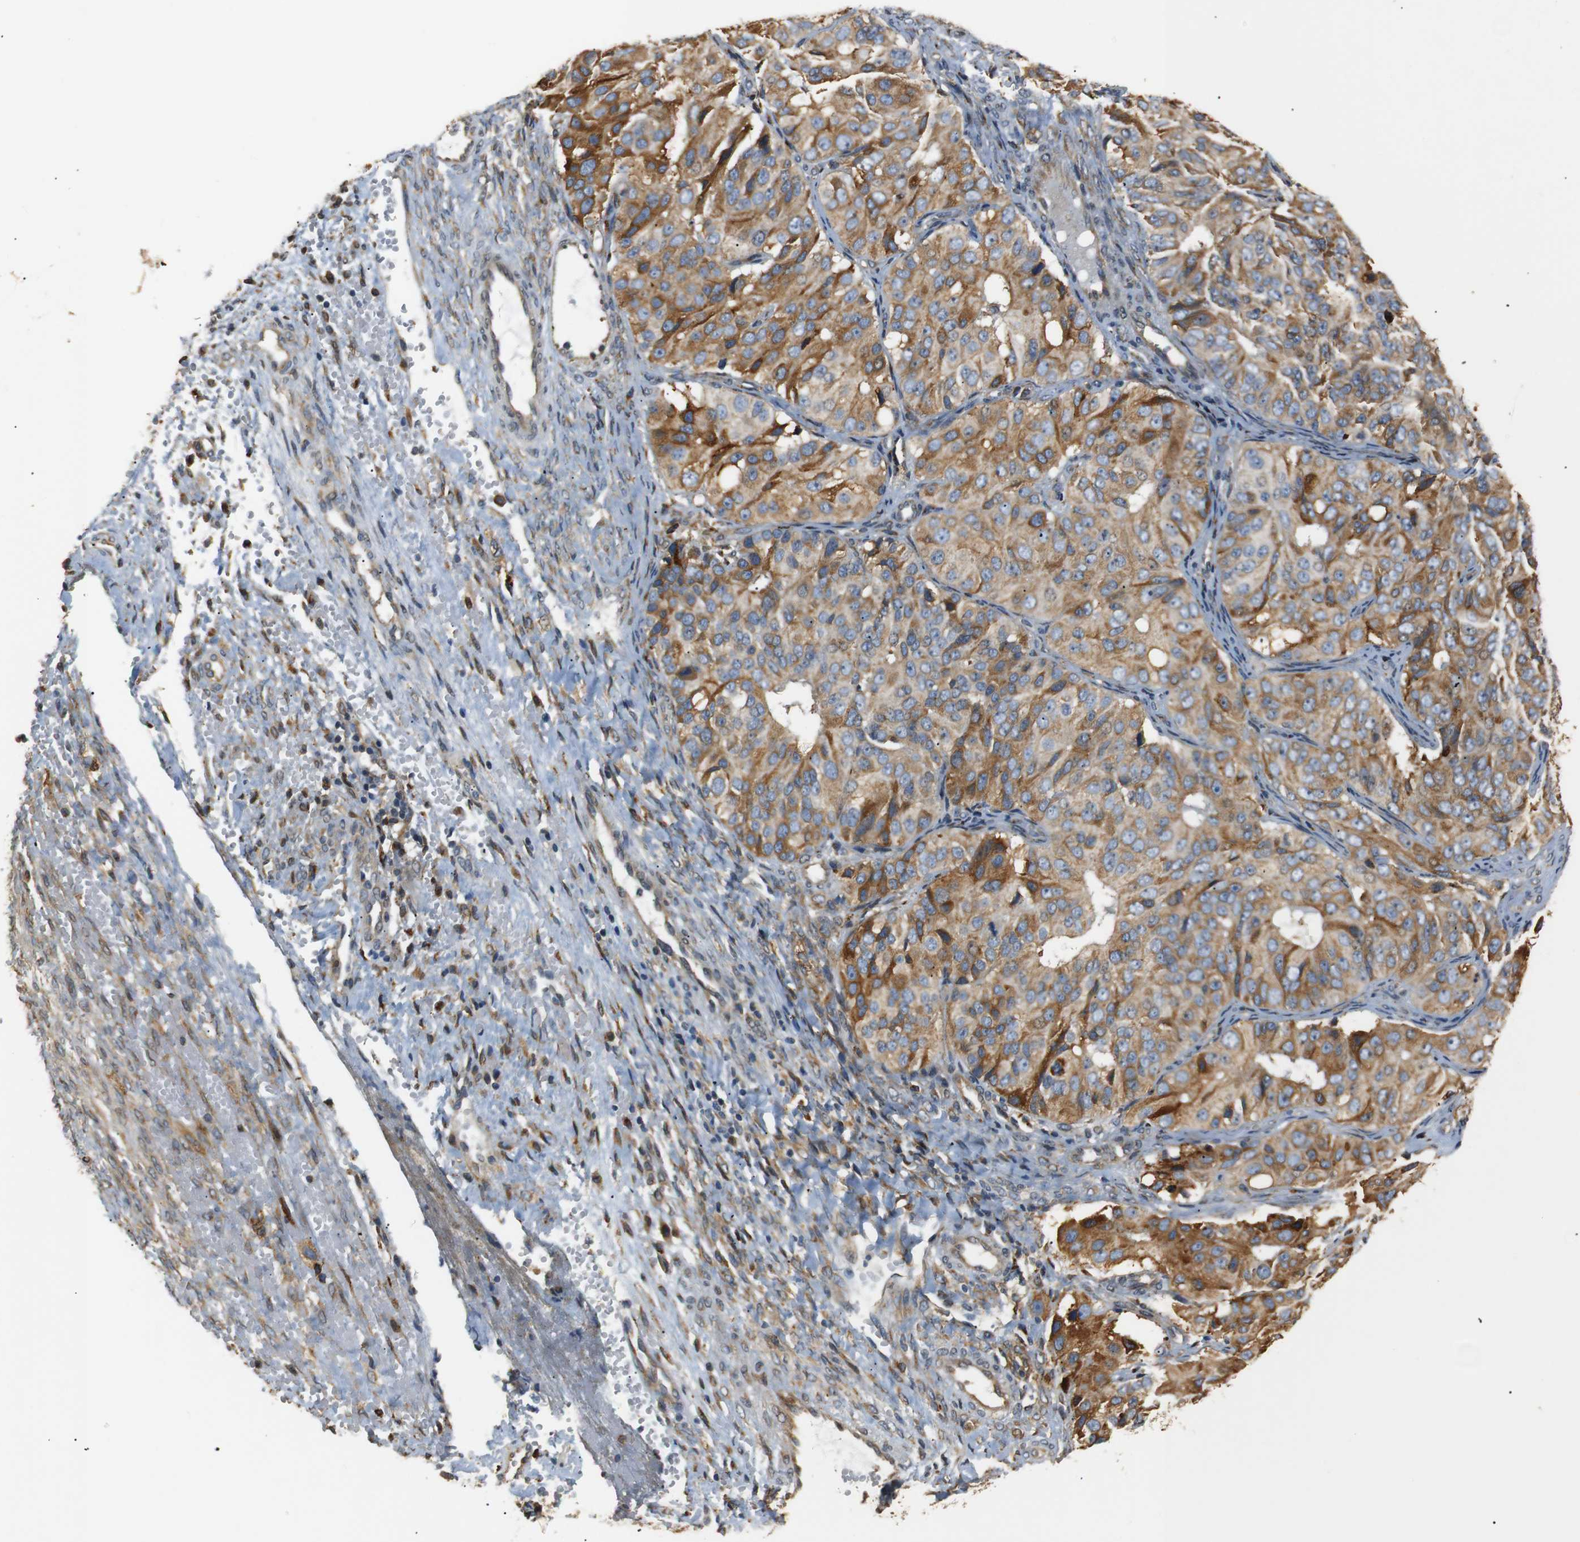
{"staining": {"intensity": "moderate", "quantity": ">75%", "location": "cytoplasmic/membranous"}, "tissue": "ovarian cancer", "cell_type": "Tumor cells", "image_type": "cancer", "snomed": [{"axis": "morphology", "description": "Carcinoma, endometroid"}, {"axis": "topography", "description": "Ovary"}], "caption": "Ovarian cancer tissue exhibits moderate cytoplasmic/membranous positivity in about >75% of tumor cells, visualized by immunohistochemistry. The protein is stained brown, and the nuclei are stained in blue (DAB (3,3'-diaminobenzidine) IHC with brightfield microscopy, high magnification).", "gene": "TMED2", "patient": {"sex": "female", "age": 51}}